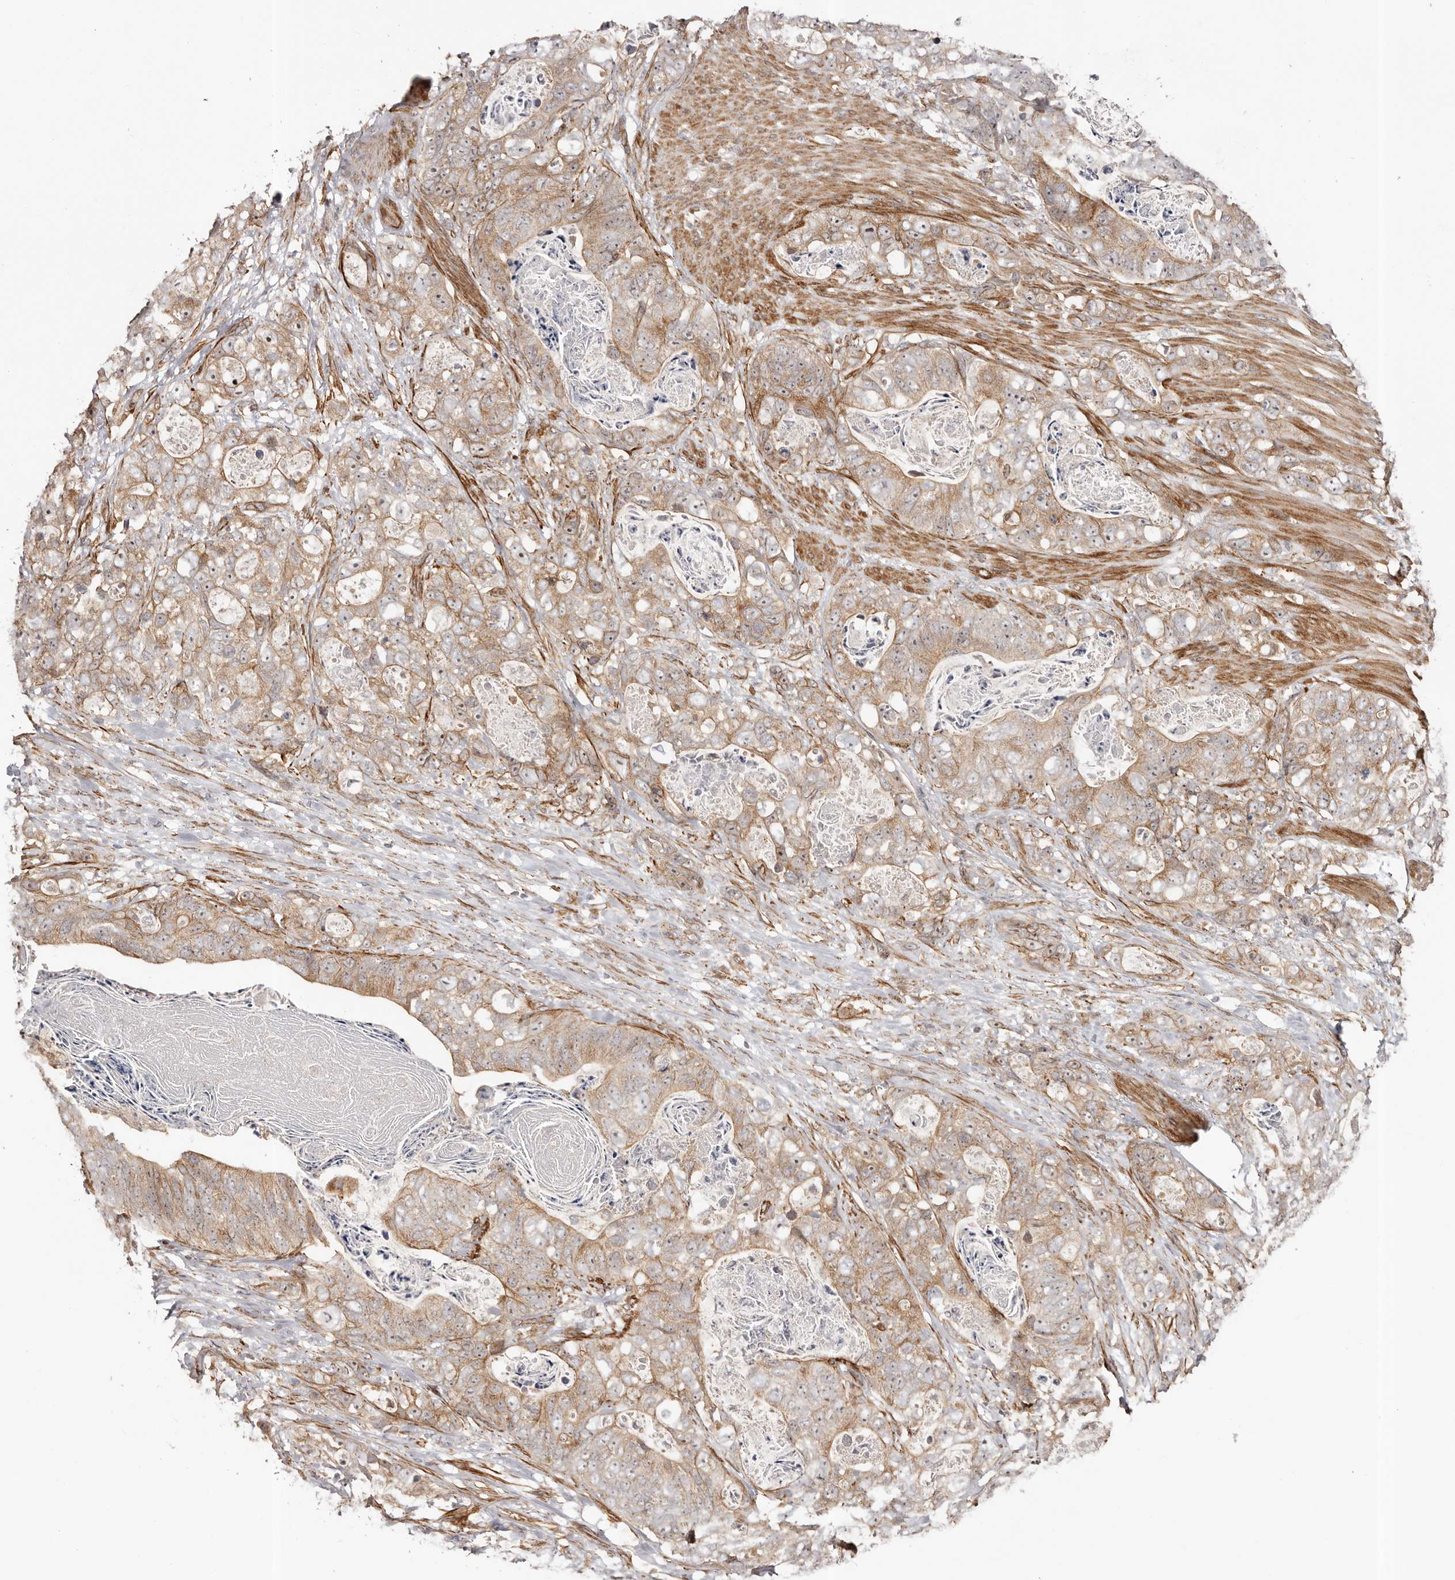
{"staining": {"intensity": "moderate", "quantity": ">75%", "location": "cytoplasmic/membranous"}, "tissue": "stomach cancer", "cell_type": "Tumor cells", "image_type": "cancer", "snomed": [{"axis": "morphology", "description": "Normal tissue, NOS"}, {"axis": "morphology", "description": "Adenocarcinoma, NOS"}, {"axis": "topography", "description": "Stomach"}], "caption": "This is an image of IHC staining of stomach adenocarcinoma, which shows moderate positivity in the cytoplasmic/membranous of tumor cells.", "gene": "MICAL2", "patient": {"sex": "female", "age": 89}}